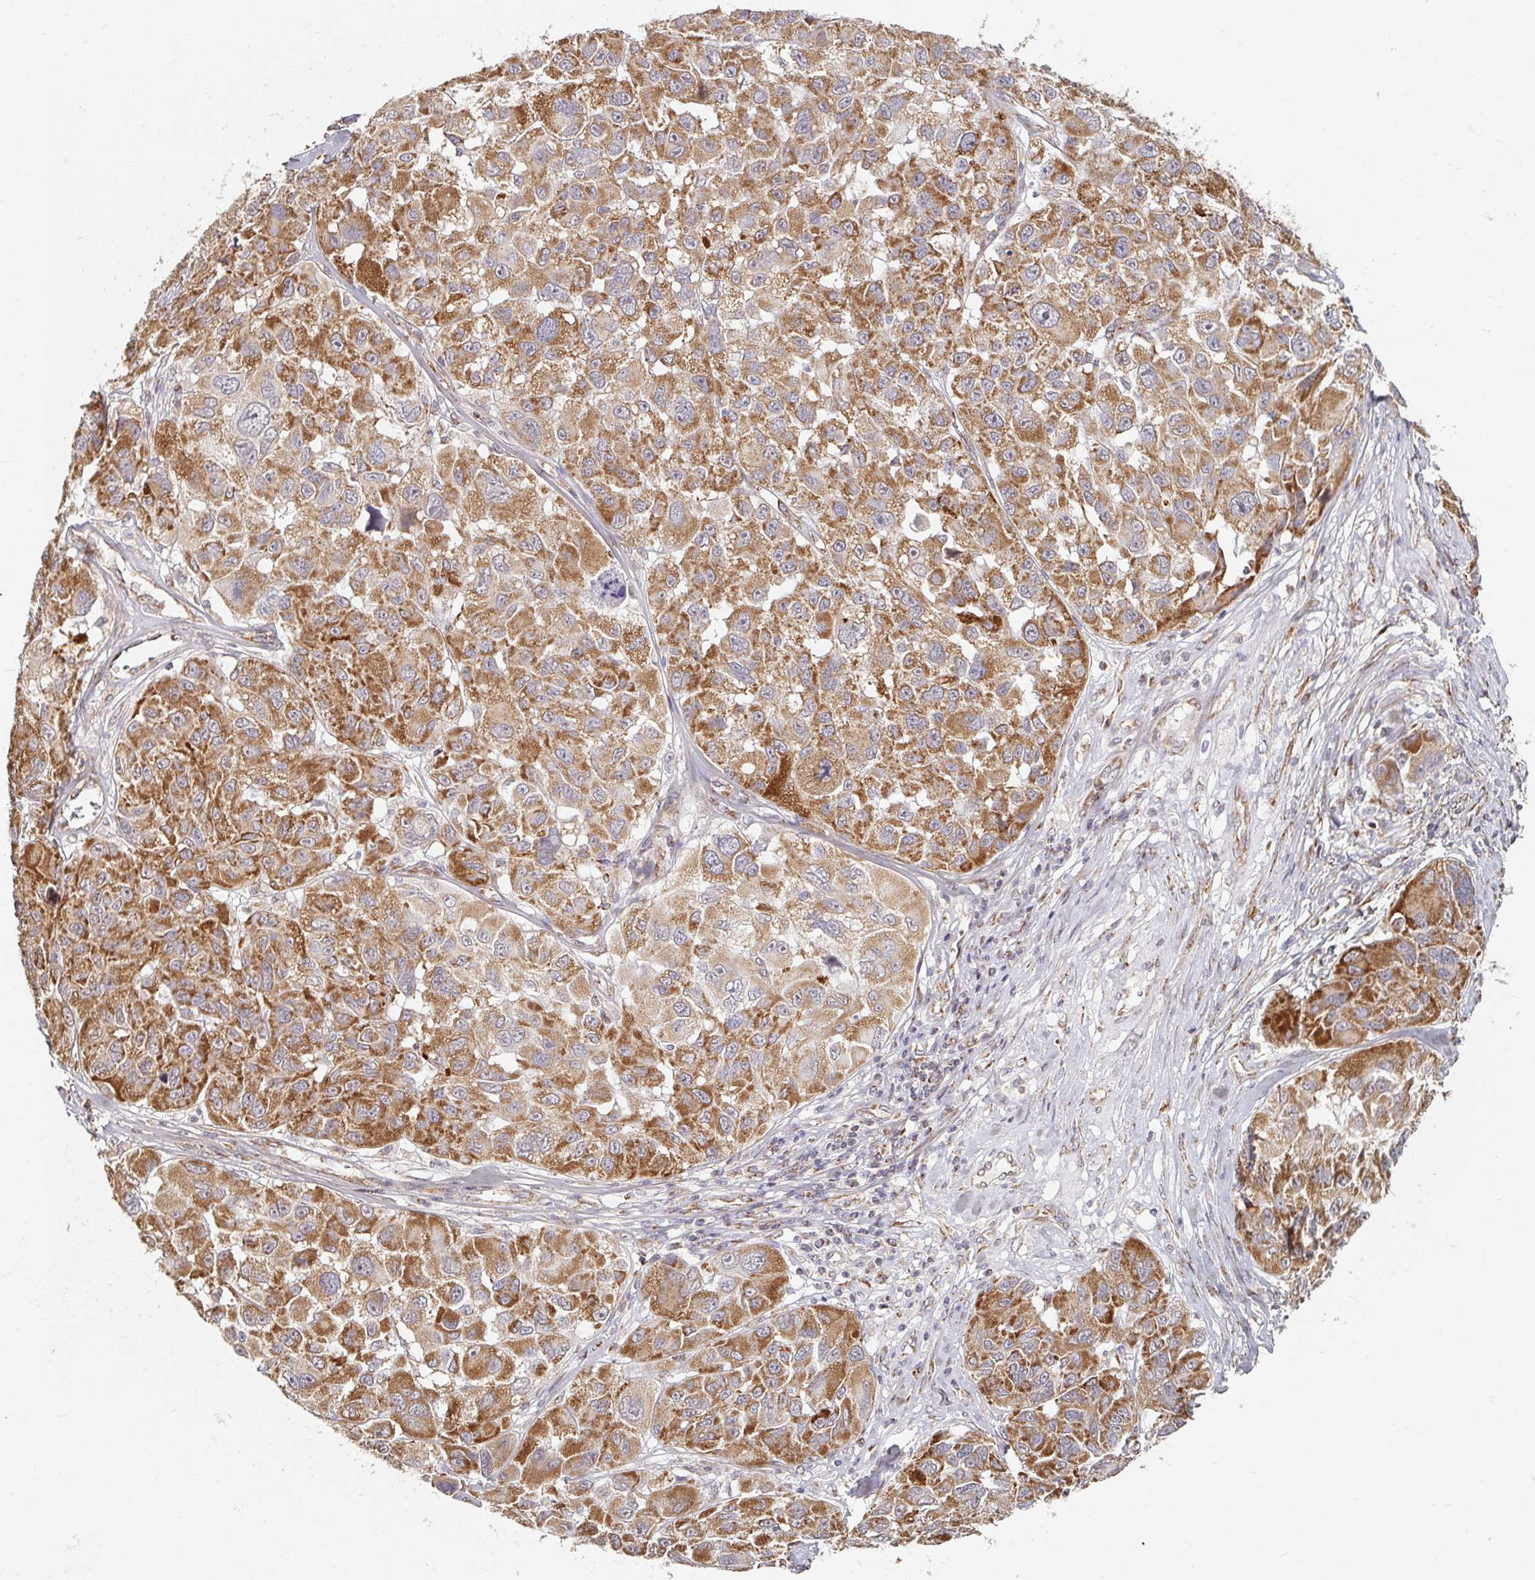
{"staining": {"intensity": "moderate", "quantity": "25%-75%", "location": "cytoplasmic/membranous"}, "tissue": "melanoma", "cell_type": "Tumor cells", "image_type": "cancer", "snomed": [{"axis": "morphology", "description": "Malignant melanoma, NOS"}, {"axis": "topography", "description": "Skin"}], "caption": "Protein expression analysis of malignant melanoma reveals moderate cytoplasmic/membranous positivity in approximately 25%-75% of tumor cells.", "gene": "MAVS", "patient": {"sex": "female", "age": 66}}